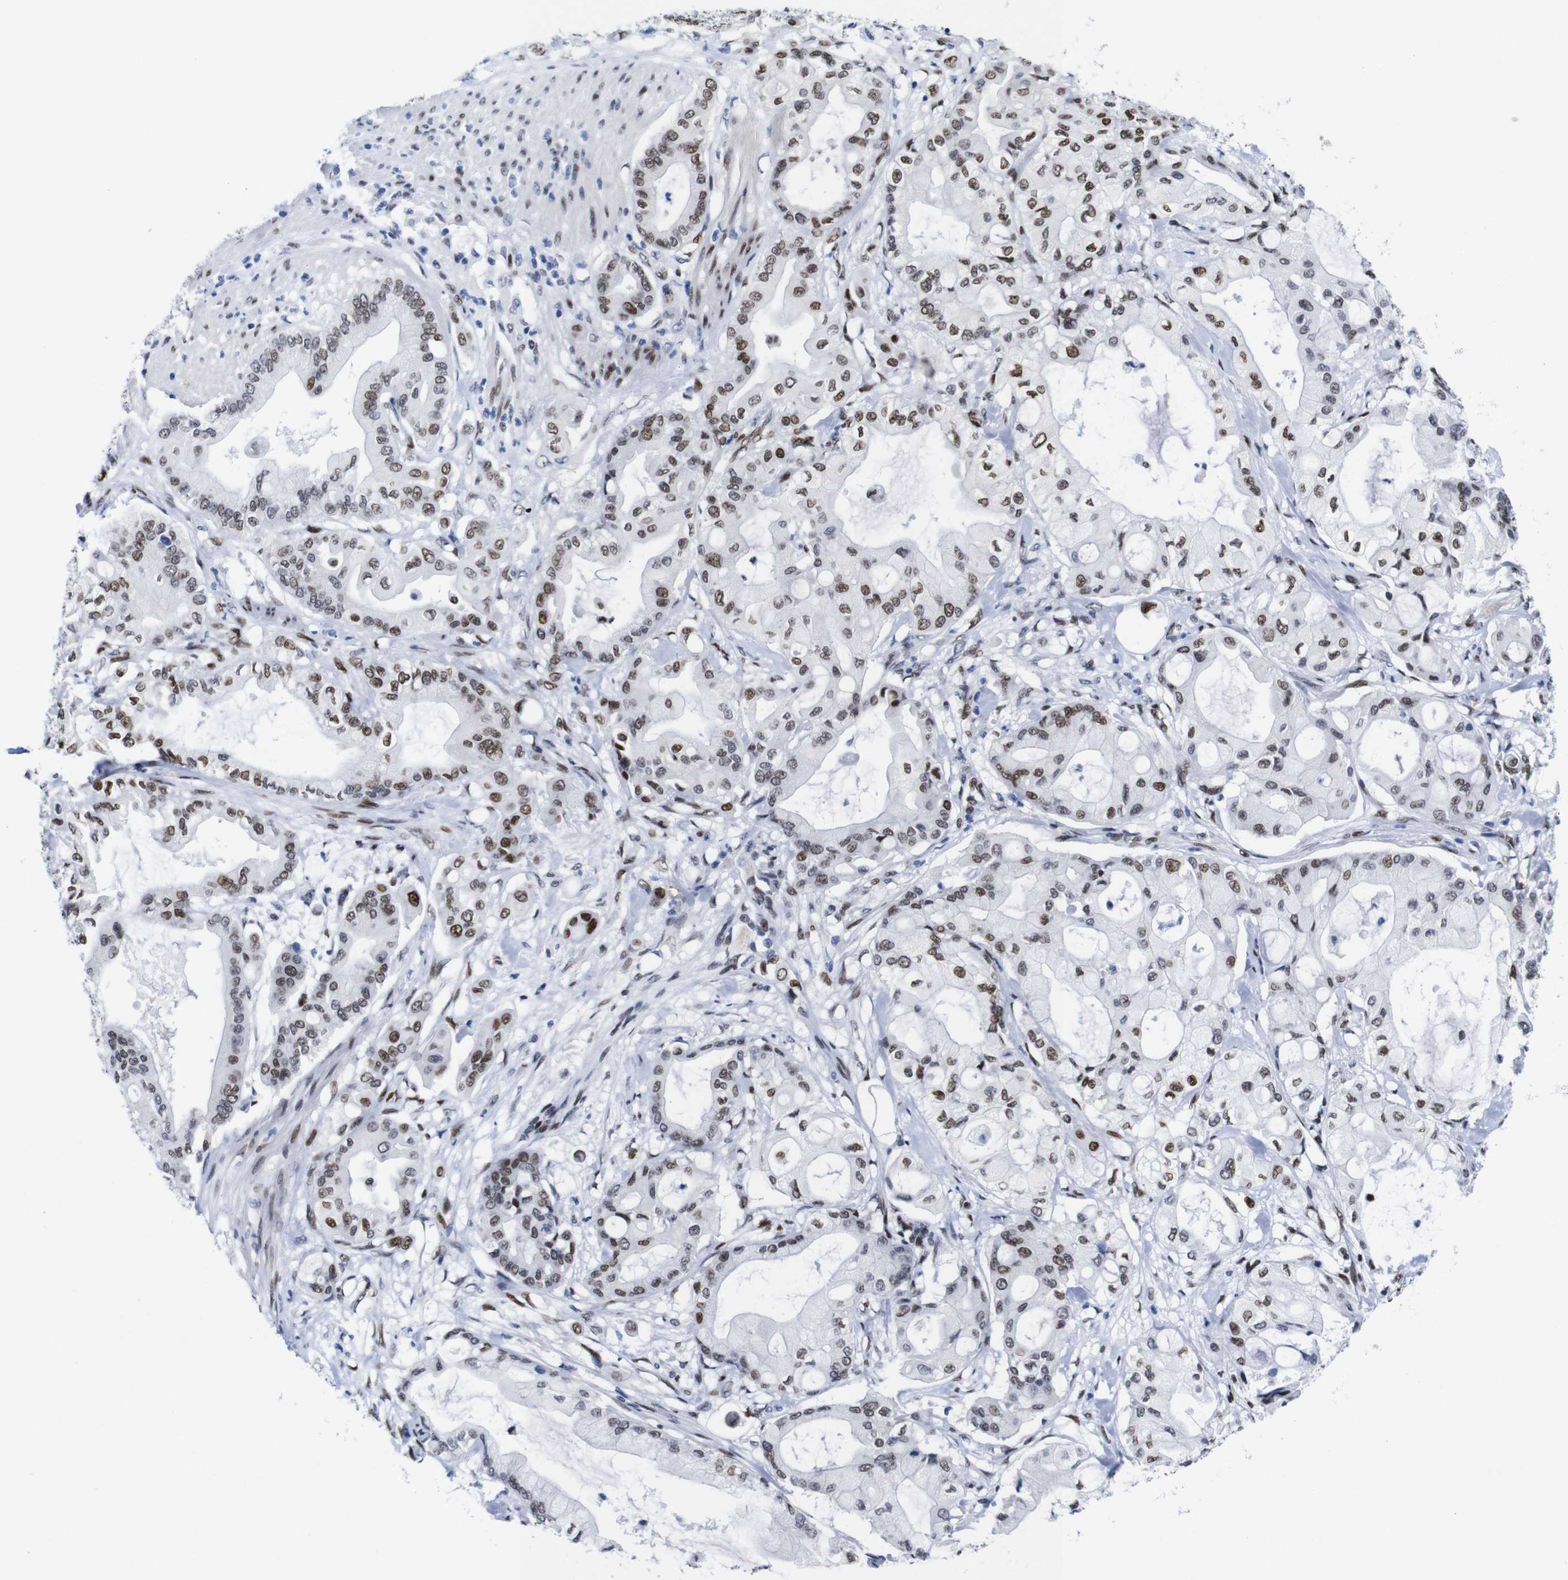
{"staining": {"intensity": "moderate", "quantity": ">75%", "location": "nuclear"}, "tissue": "pancreatic cancer", "cell_type": "Tumor cells", "image_type": "cancer", "snomed": [{"axis": "morphology", "description": "Adenocarcinoma, NOS"}, {"axis": "morphology", "description": "Adenocarcinoma, metastatic, NOS"}, {"axis": "topography", "description": "Lymph node"}, {"axis": "topography", "description": "Pancreas"}, {"axis": "topography", "description": "Duodenum"}], "caption": "Pancreatic cancer stained for a protein reveals moderate nuclear positivity in tumor cells.", "gene": "FOSL2", "patient": {"sex": "female", "age": 64}}